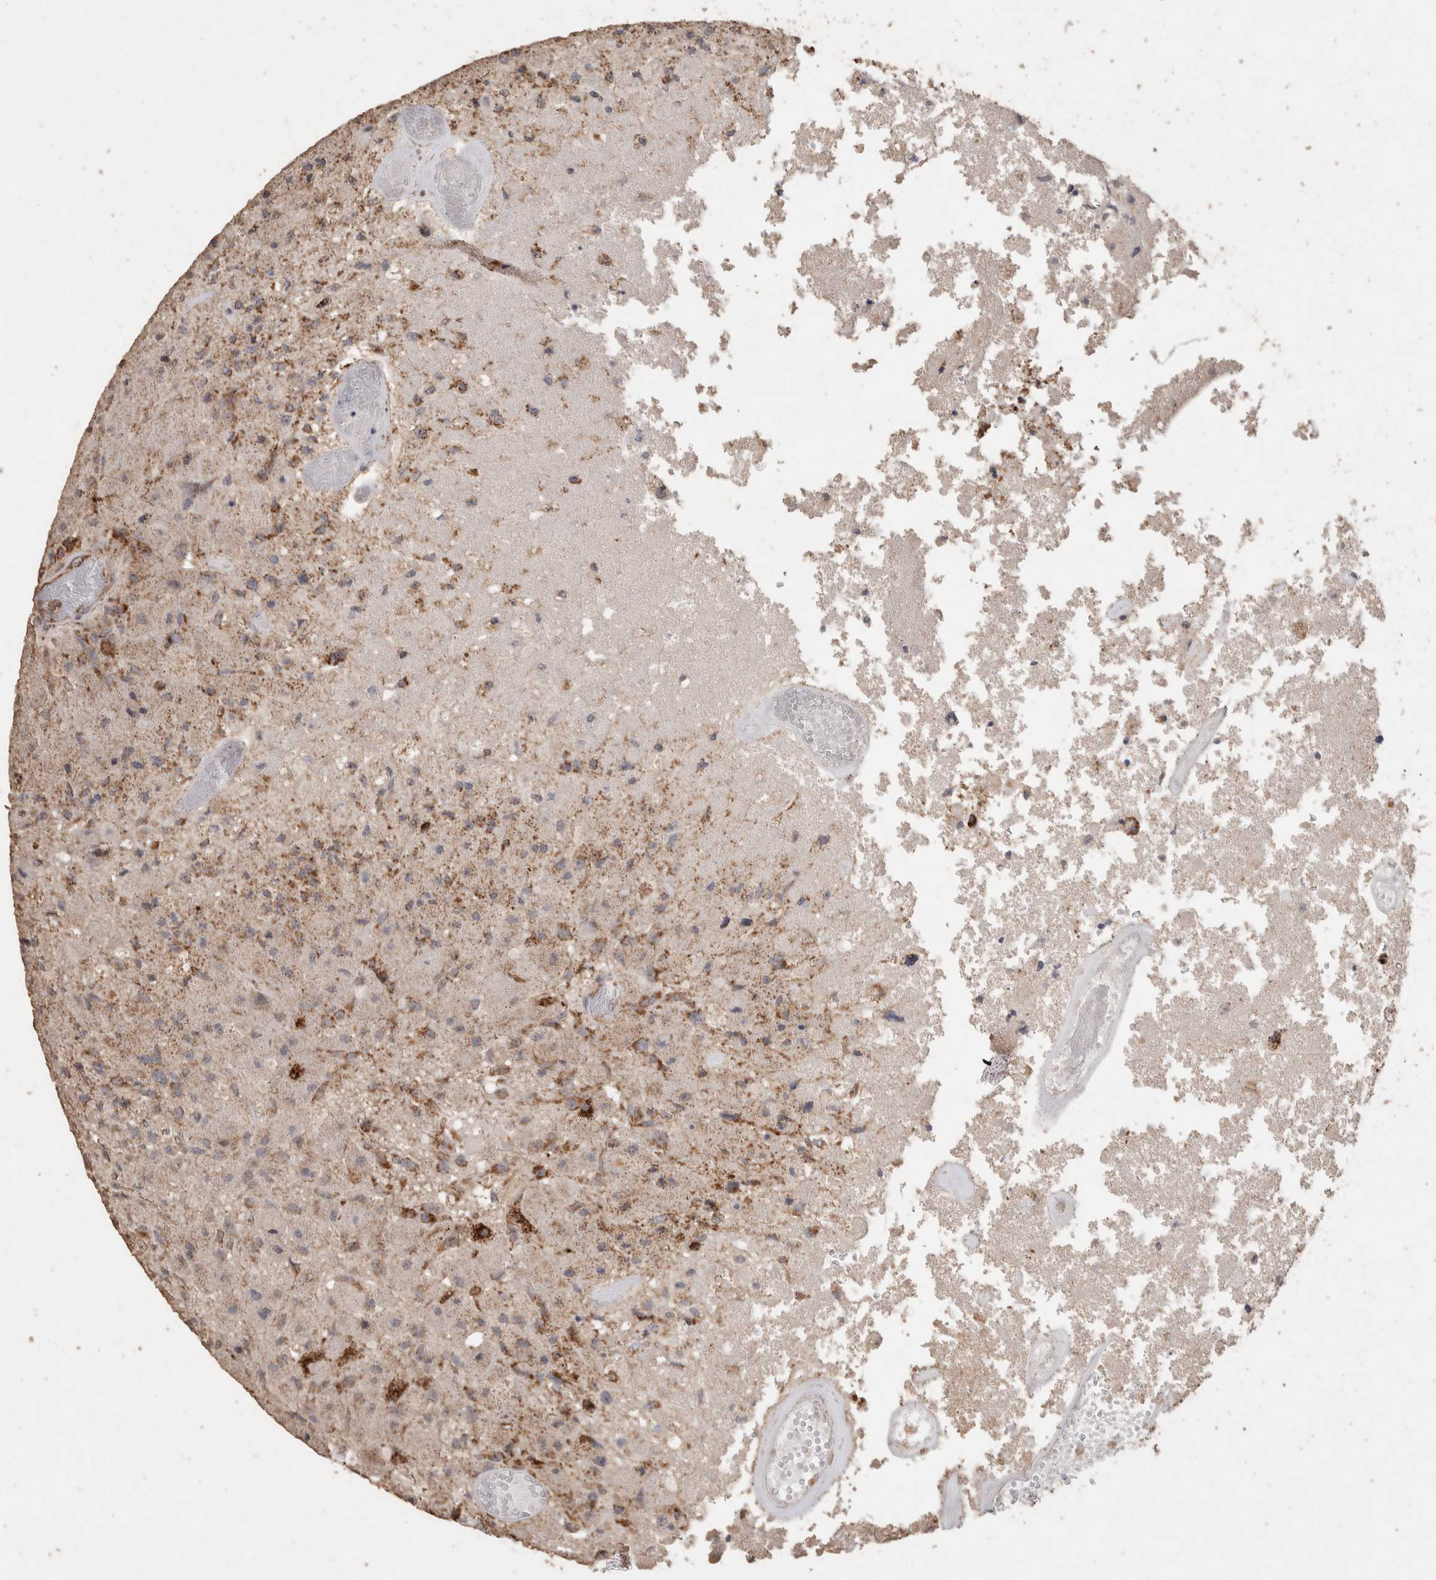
{"staining": {"intensity": "moderate", "quantity": "<25%", "location": "cytoplasmic/membranous"}, "tissue": "glioma", "cell_type": "Tumor cells", "image_type": "cancer", "snomed": [{"axis": "morphology", "description": "Normal tissue, NOS"}, {"axis": "morphology", "description": "Glioma, malignant, High grade"}, {"axis": "topography", "description": "Cerebral cortex"}], "caption": "Glioma was stained to show a protein in brown. There is low levels of moderate cytoplasmic/membranous staining in about <25% of tumor cells.", "gene": "ACADM", "patient": {"sex": "male", "age": 77}}